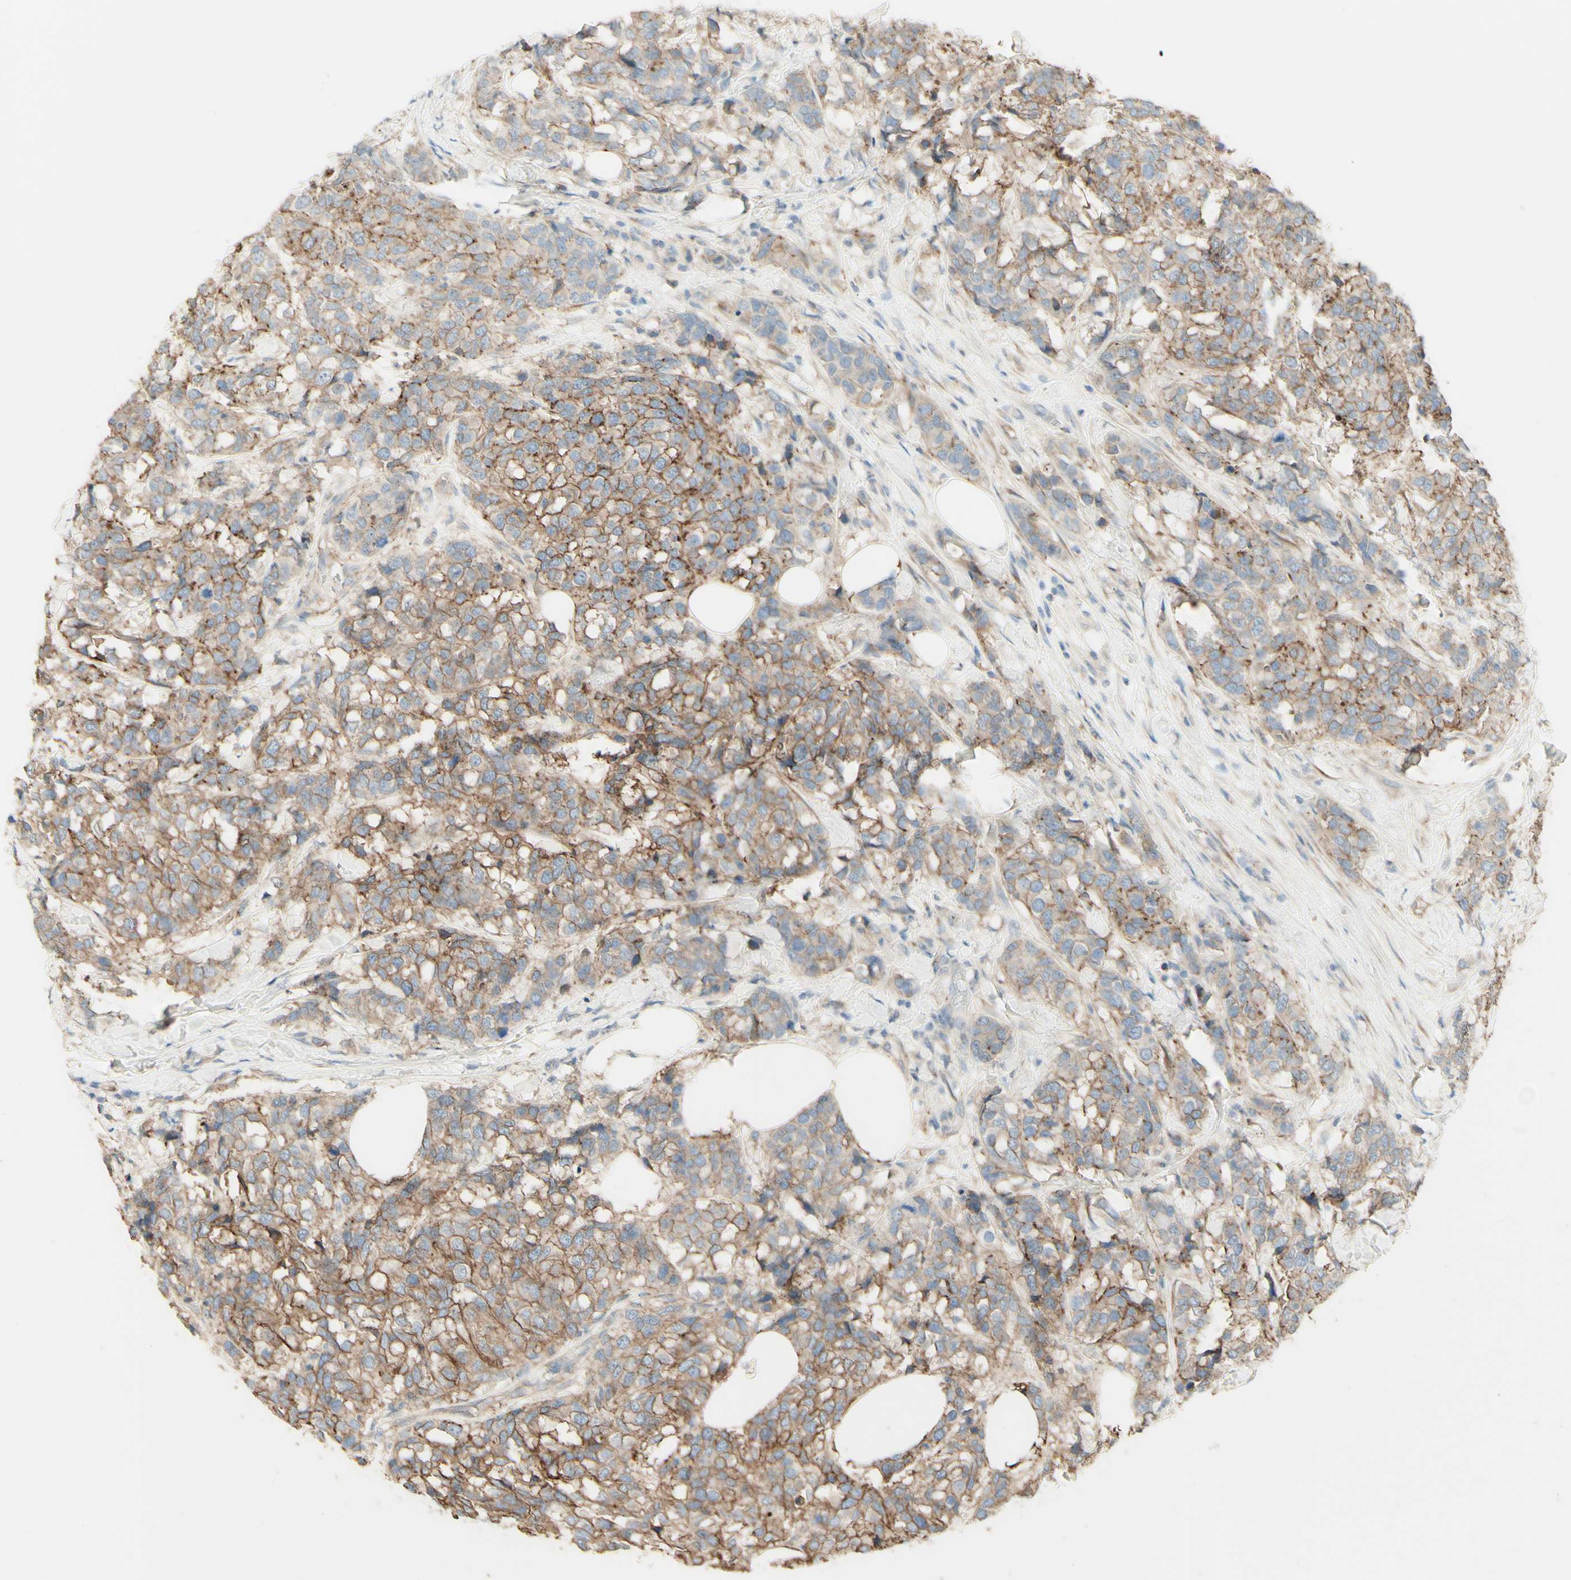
{"staining": {"intensity": "moderate", "quantity": ">75%", "location": "cytoplasmic/membranous"}, "tissue": "breast cancer", "cell_type": "Tumor cells", "image_type": "cancer", "snomed": [{"axis": "morphology", "description": "Lobular carcinoma"}, {"axis": "topography", "description": "Breast"}], "caption": "Immunohistochemistry staining of breast lobular carcinoma, which shows medium levels of moderate cytoplasmic/membranous staining in about >75% of tumor cells indicating moderate cytoplasmic/membranous protein expression. The staining was performed using DAB (brown) for protein detection and nuclei were counterstained in hematoxylin (blue).", "gene": "RNF149", "patient": {"sex": "female", "age": 59}}